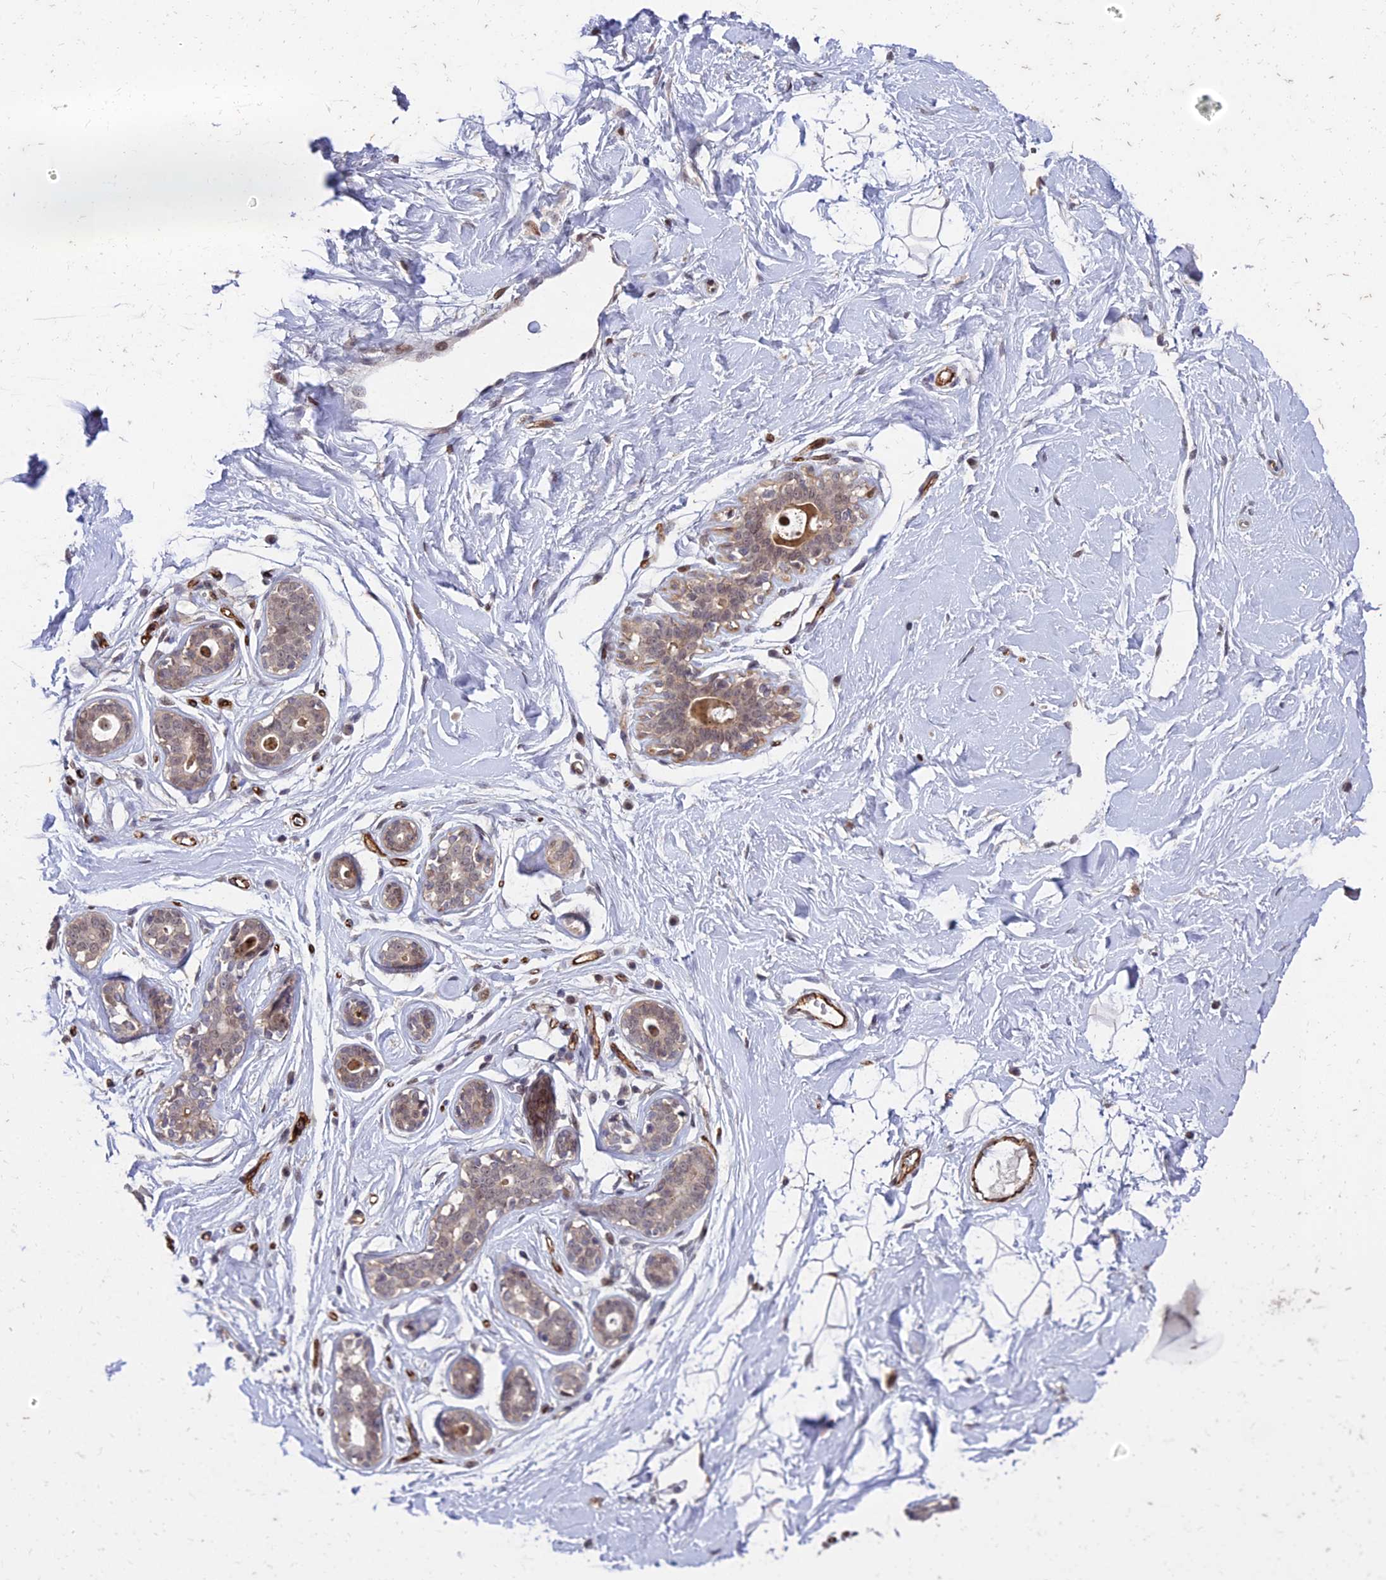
{"staining": {"intensity": "negative", "quantity": "none", "location": "none"}, "tissue": "breast", "cell_type": "Adipocytes", "image_type": "normal", "snomed": [{"axis": "morphology", "description": "Normal tissue, NOS"}, {"axis": "morphology", "description": "Adenoma, NOS"}, {"axis": "topography", "description": "Breast"}], "caption": "IHC of normal breast displays no expression in adipocytes.", "gene": "ZNF85", "patient": {"sex": "female", "age": 23}}